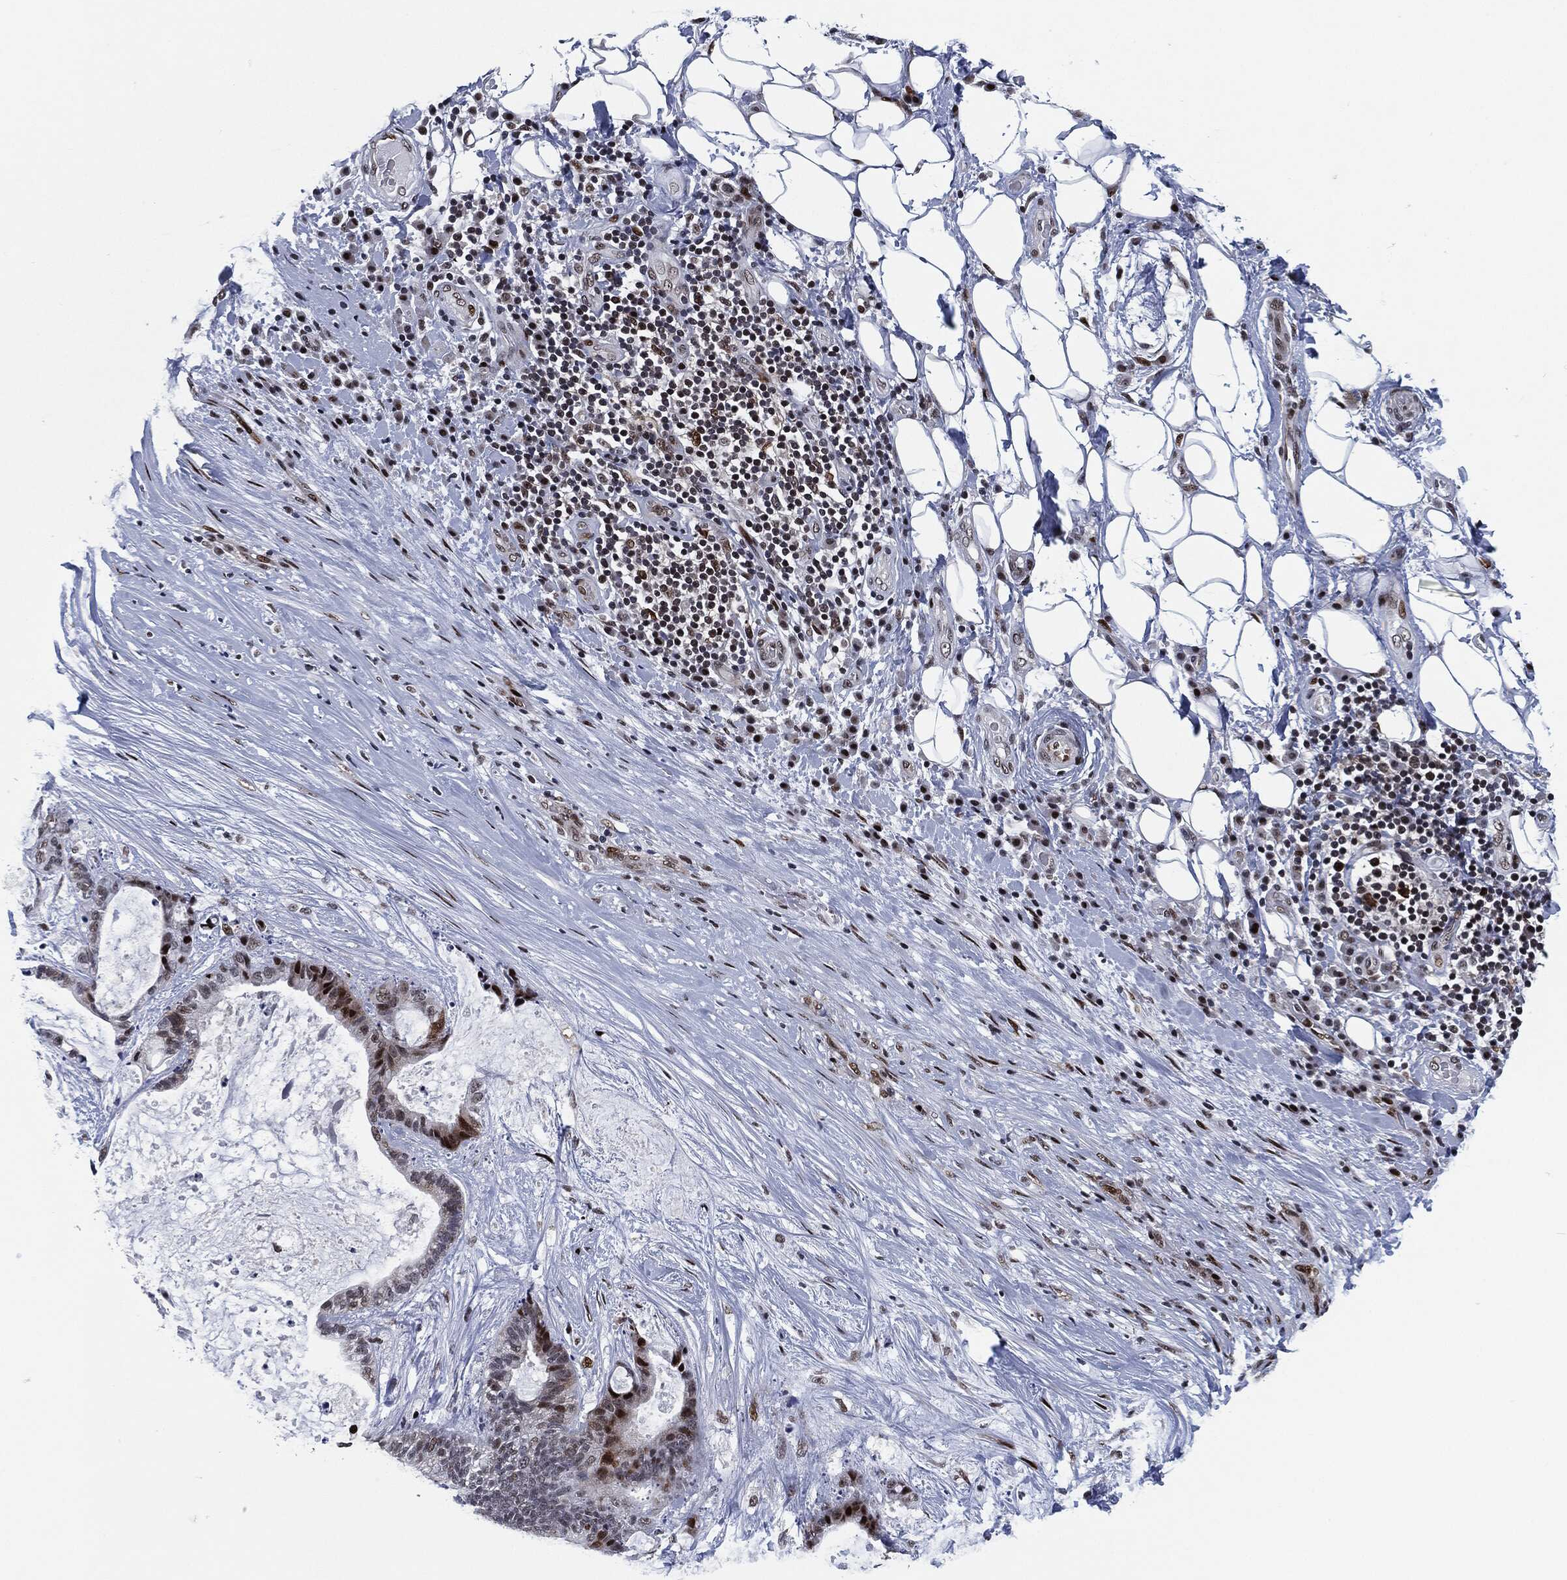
{"staining": {"intensity": "strong", "quantity": "<25%", "location": "nuclear"}, "tissue": "liver cancer", "cell_type": "Tumor cells", "image_type": "cancer", "snomed": [{"axis": "morphology", "description": "Cholangiocarcinoma"}, {"axis": "topography", "description": "Liver"}], "caption": "Protein staining by IHC demonstrates strong nuclear expression in approximately <25% of tumor cells in liver cholangiocarcinoma.", "gene": "AKT2", "patient": {"sex": "female", "age": 73}}